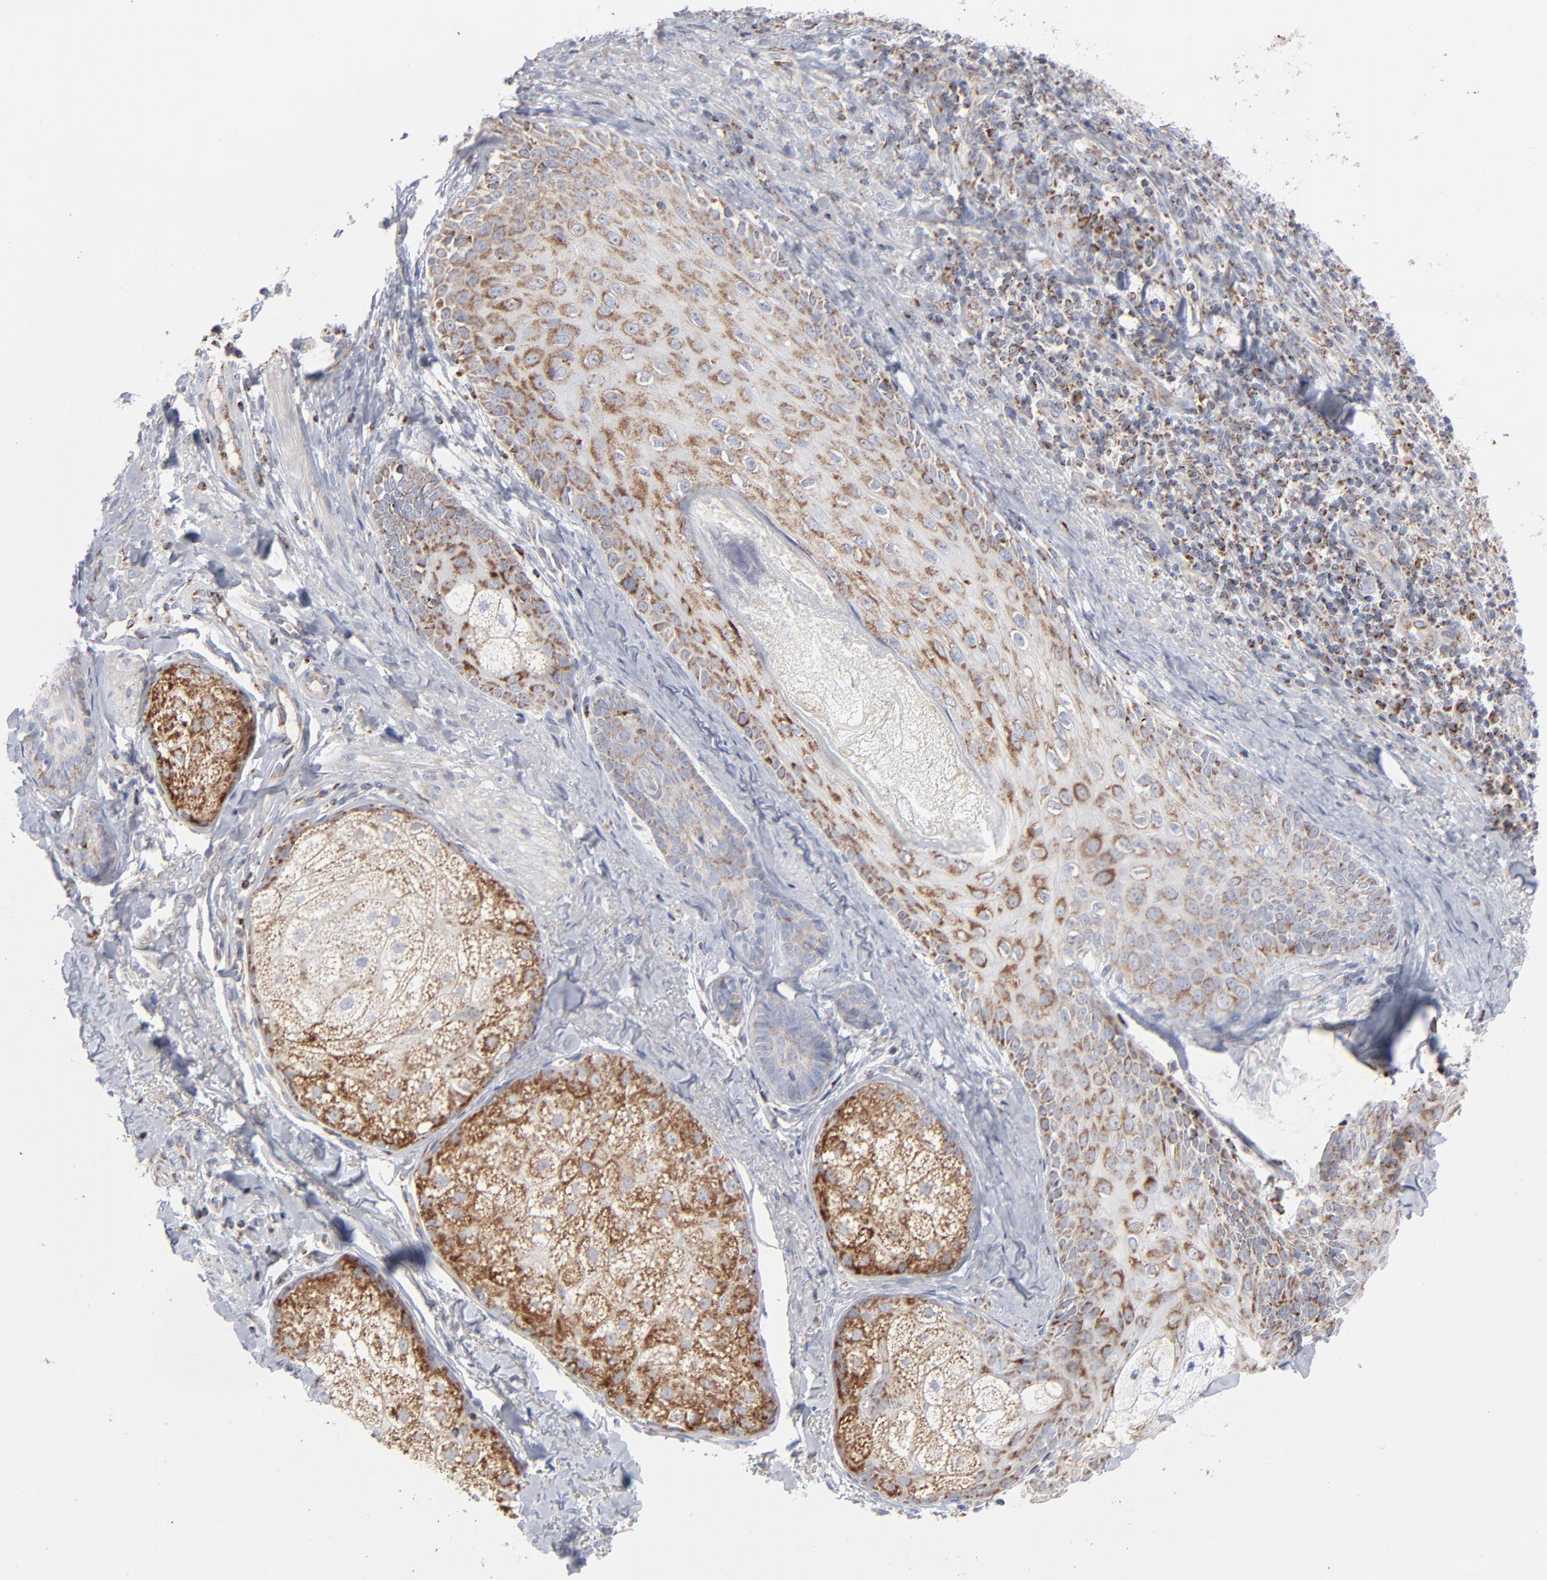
{"staining": {"intensity": "weak", "quantity": "25%-75%", "location": "cytoplasmic/membranous"}, "tissue": "skin cancer", "cell_type": "Tumor cells", "image_type": "cancer", "snomed": [{"axis": "morphology", "description": "Basal cell carcinoma"}, {"axis": "topography", "description": "Skin"}], "caption": "Approximately 25%-75% of tumor cells in human basal cell carcinoma (skin) exhibit weak cytoplasmic/membranous protein positivity as visualized by brown immunohistochemical staining.", "gene": "ASB3", "patient": {"sex": "male", "age": 84}}